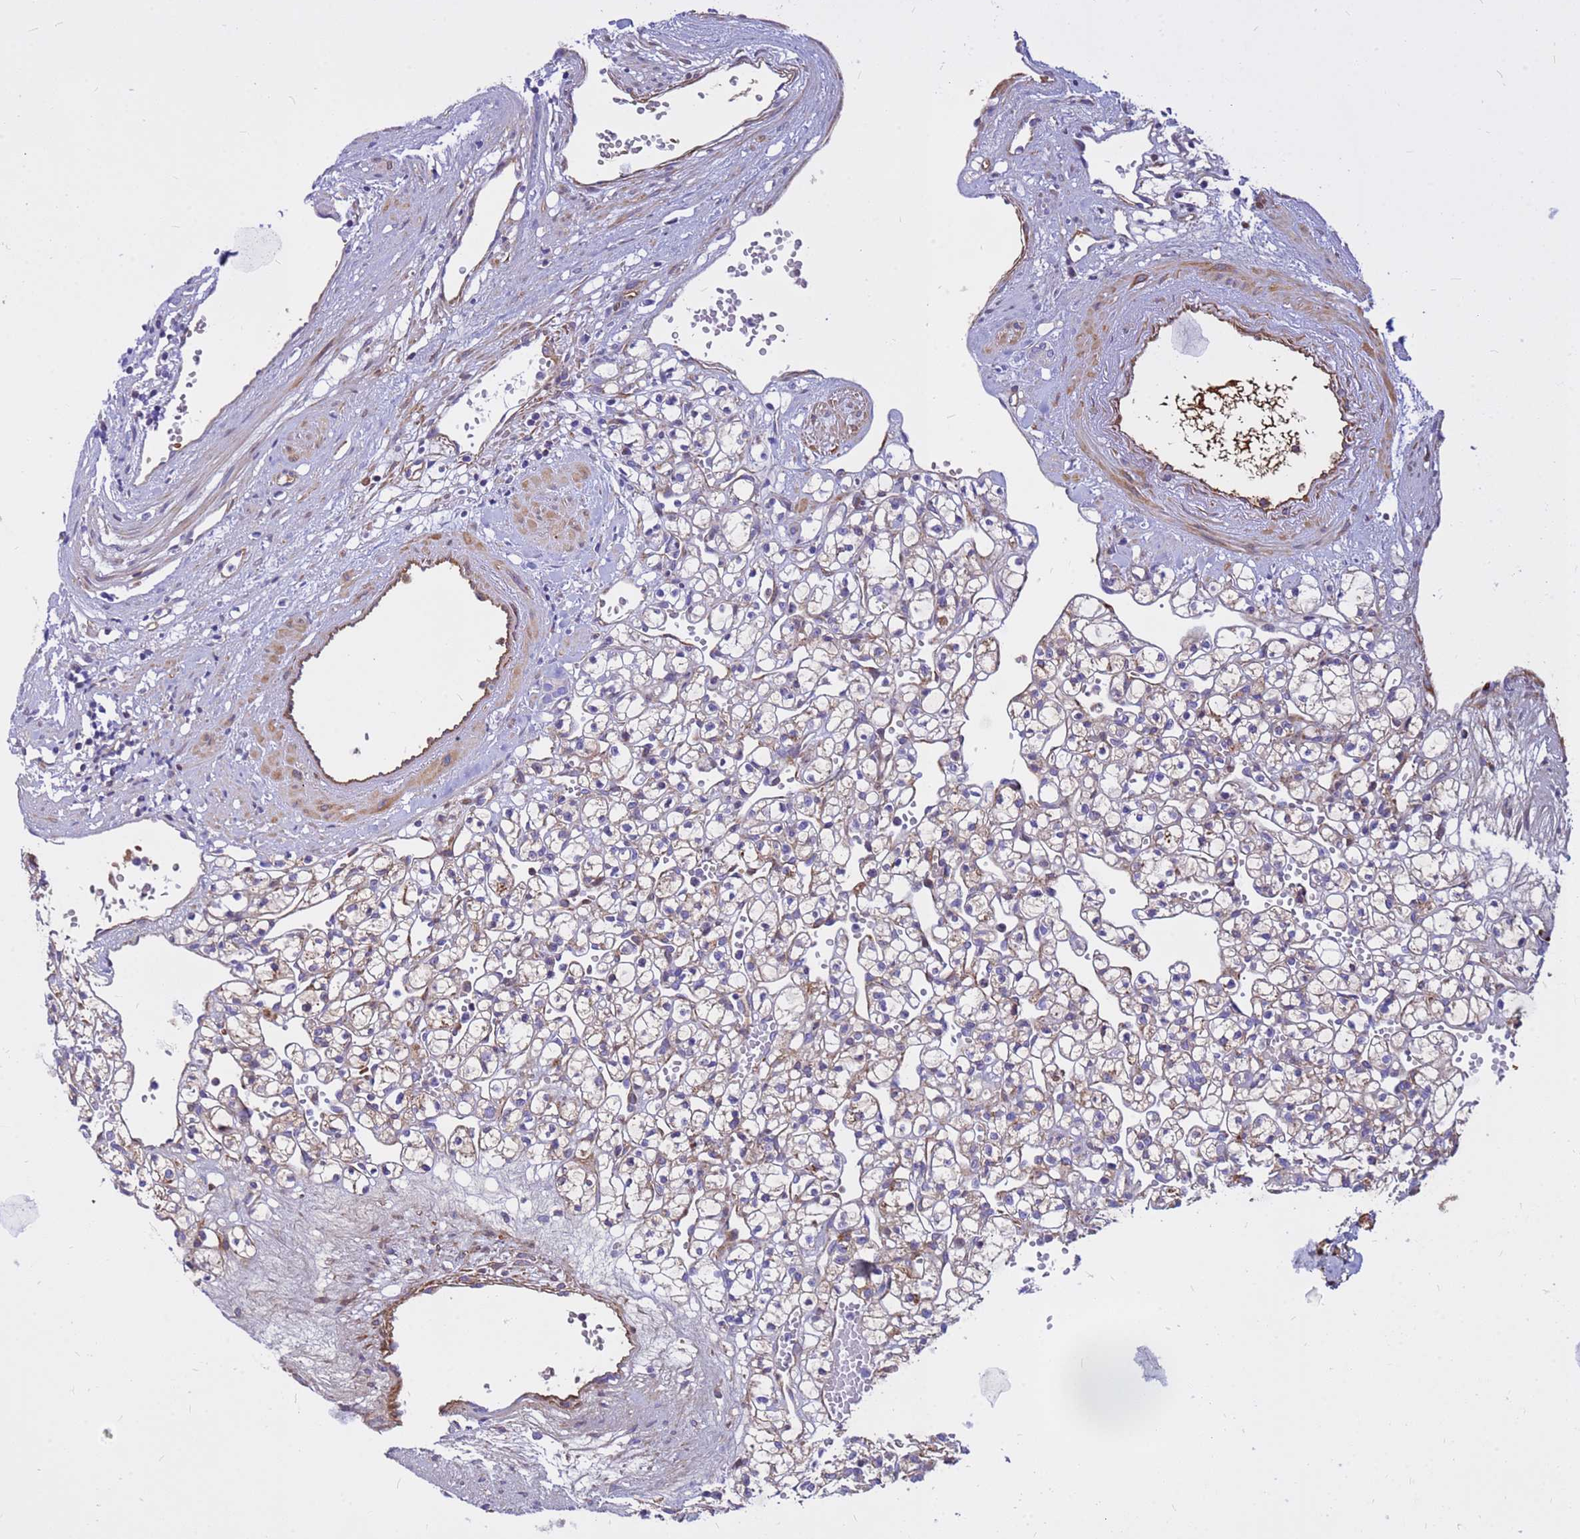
{"staining": {"intensity": "weak", "quantity": "25%-75%", "location": "cytoplasmic/membranous,nuclear"}, "tissue": "renal cancer", "cell_type": "Tumor cells", "image_type": "cancer", "snomed": [{"axis": "morphology", "description": "Adenocarcinoma, NOS"}, {"axis": "topography", "description": "Kidney"}], "caption": "This is a micrograph of immunohistochemistry staining of renal cancer (adenocarcinoma), which shows weak positivity in the cytoplasmic/membranous and nuclear of tumor cells.", "gene": "CRHBP", "patient": {"sex": "female", "age": 59}}